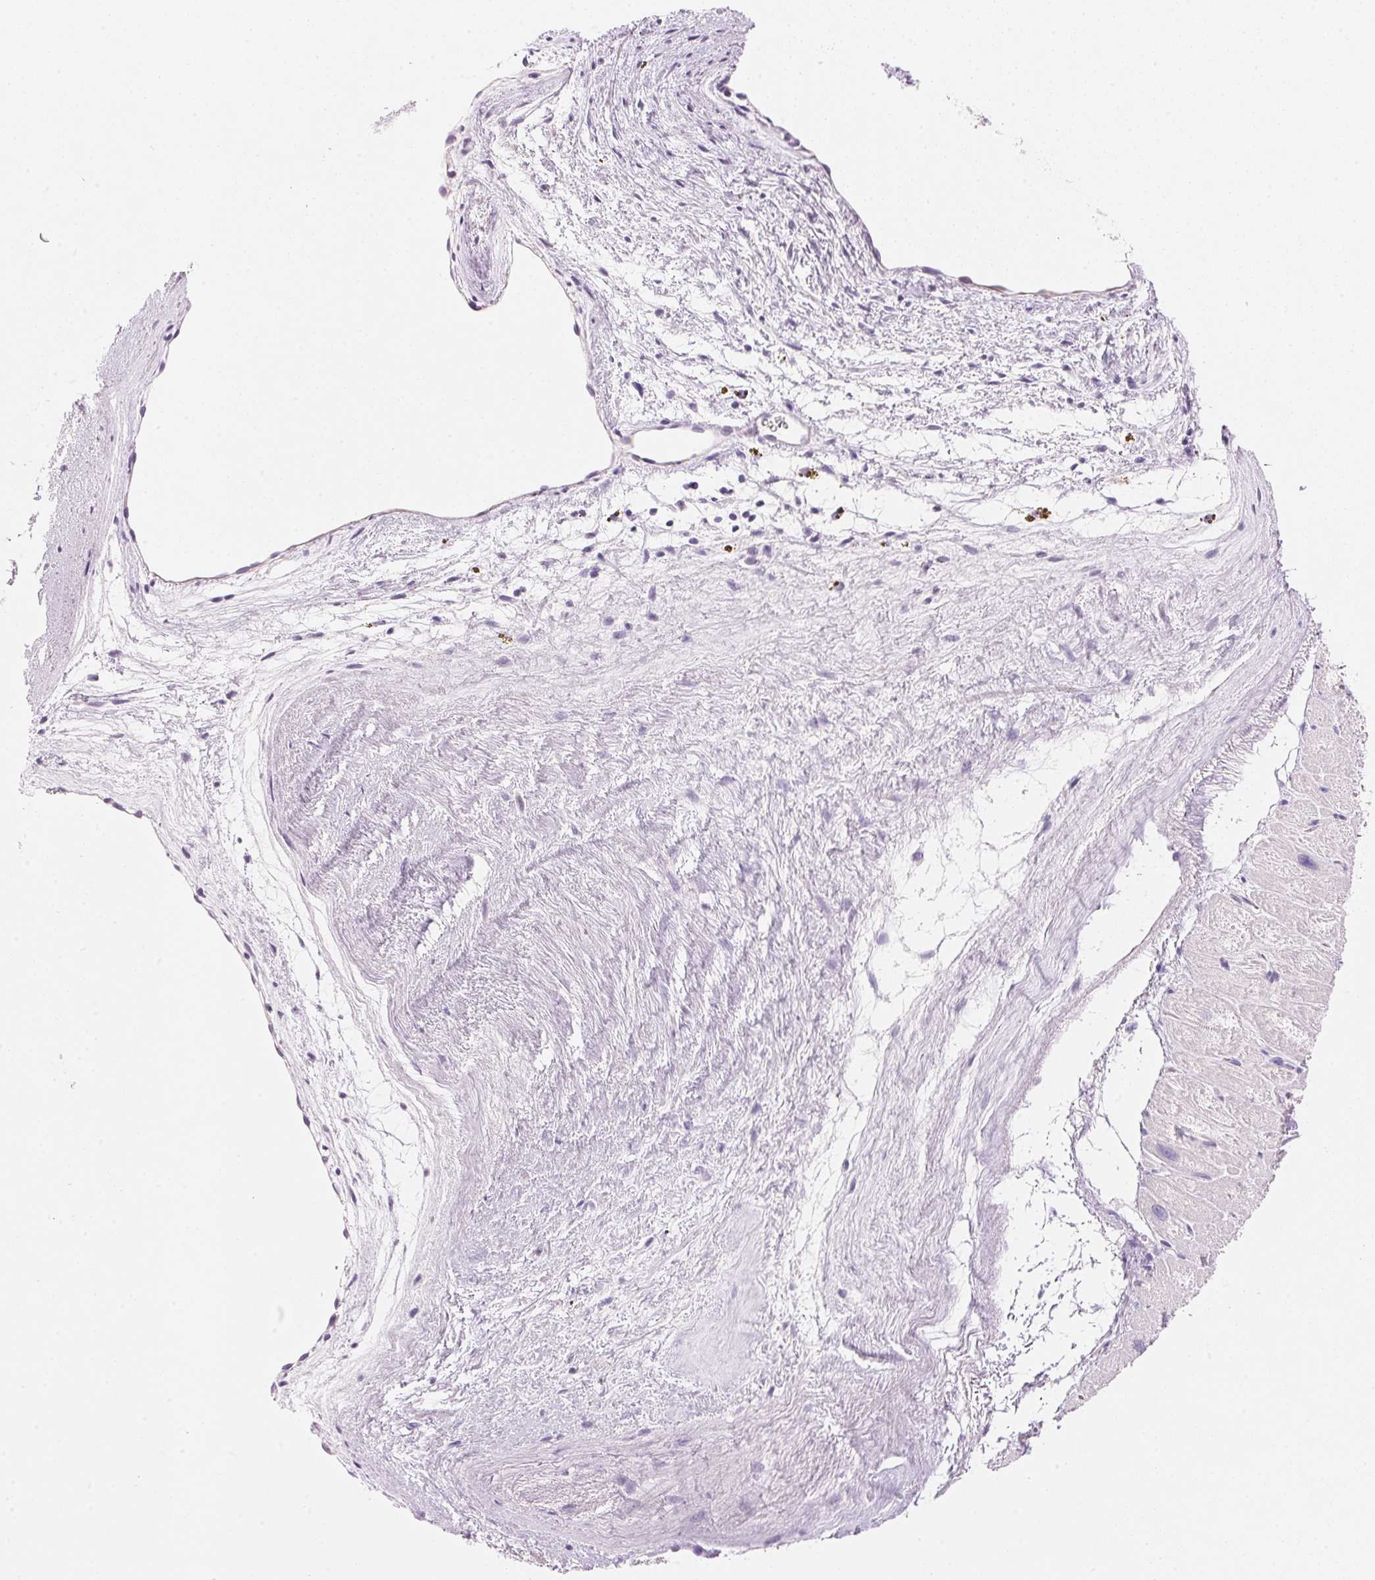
{"staining": {"intensity": "negative", "quantity": "none", "location": "none"}, "tissue": "heart muscle", "cell_type": "Cardiomyocytes", "image_type": "normal", "snomed": [{"axis": "morphology", "description": "Normal tissue, NOS"}, {"axis": "topography", "description": "Heart"}], "caption": "An IHC micrograph of unremarkable heart muscle is shown. There is no staining in cardiomyocytes of heart muscle. (DAB (3,3'-diaminobenzidine) immunohistochemistry with hematoxylin counter stain).", "gene": "CYP11B1", "patient": {"sex": "male", "age": 61}}